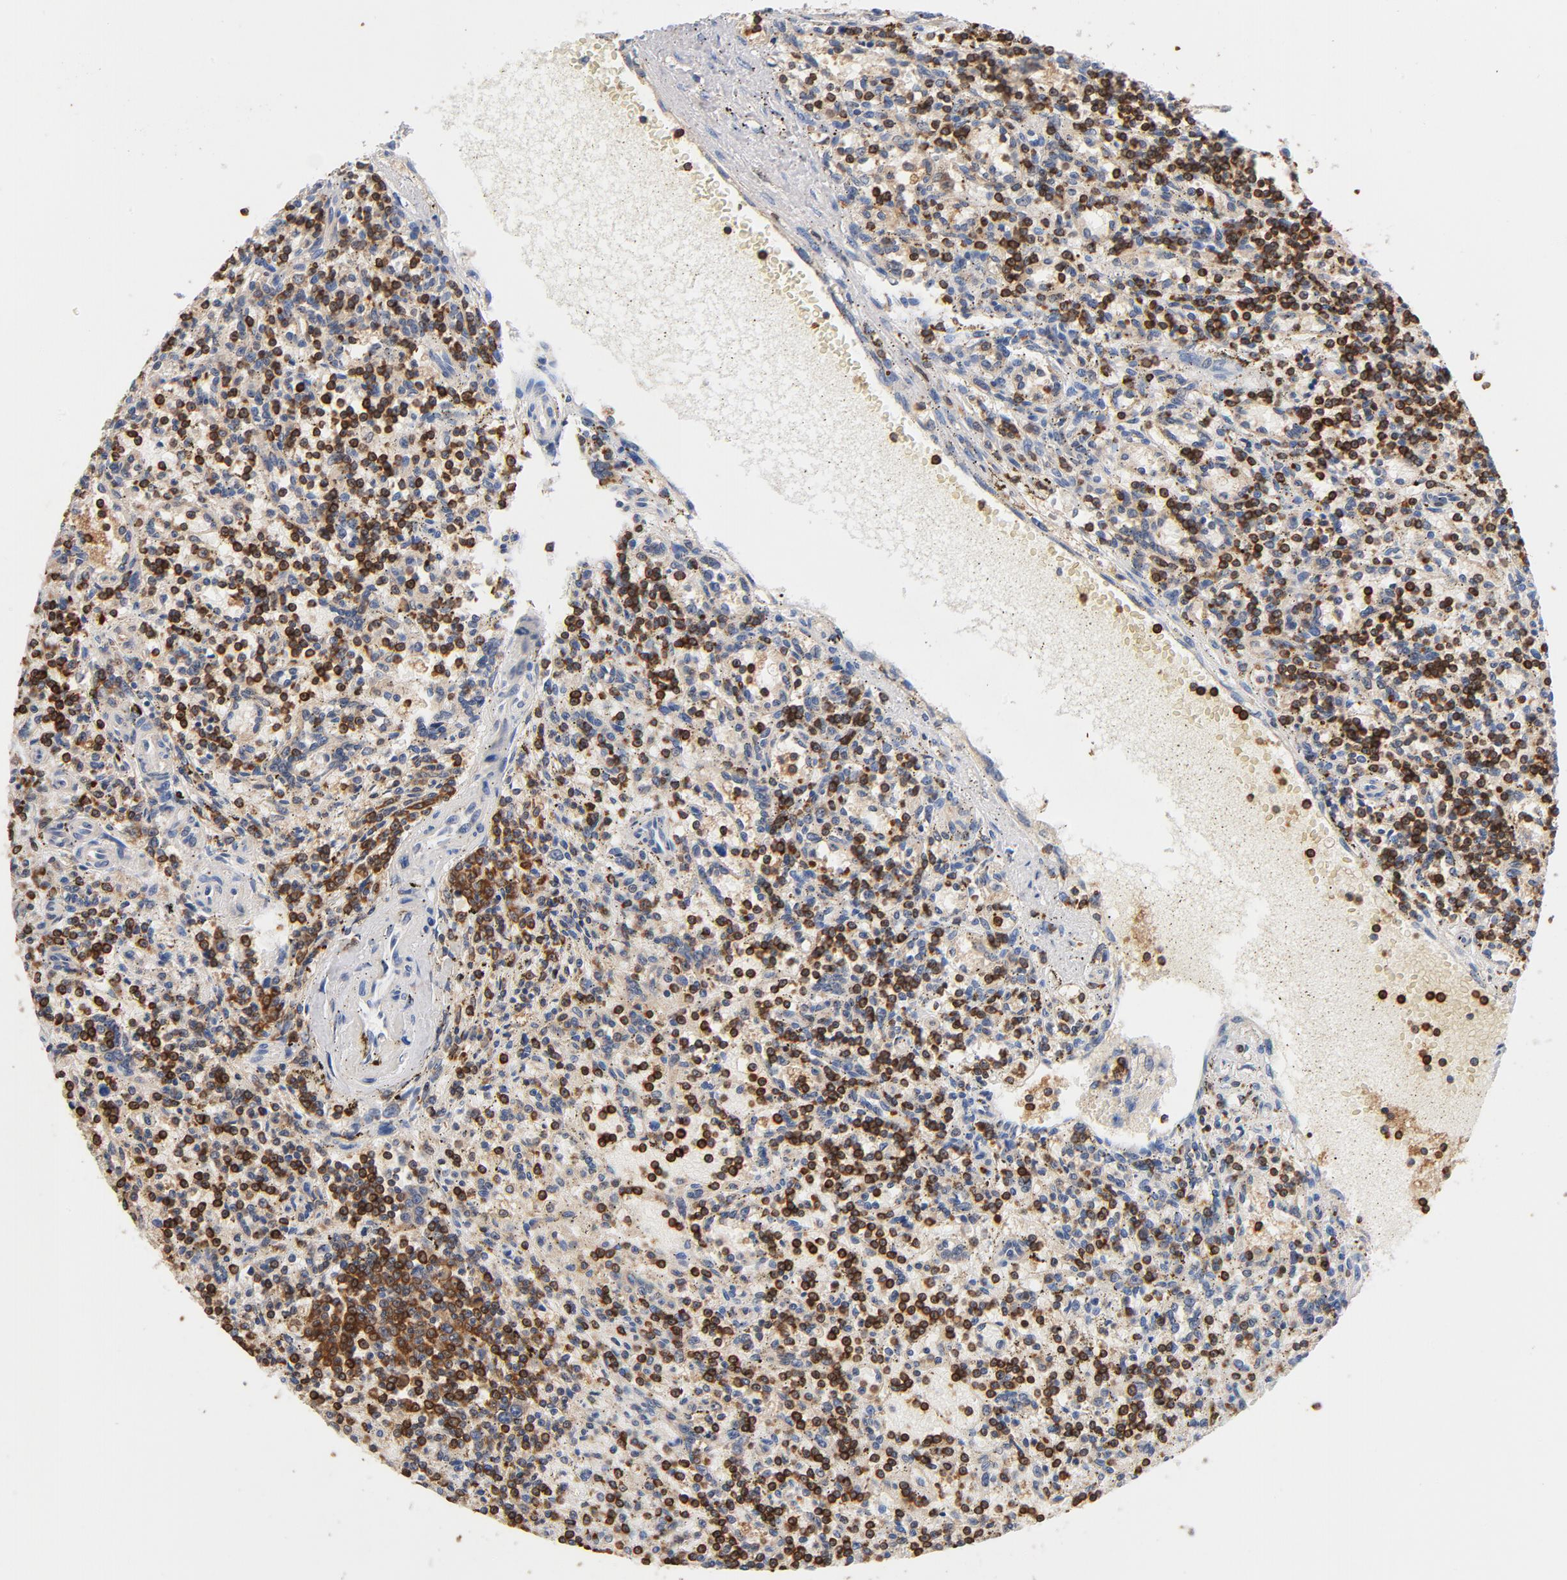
{"staining": {"intensity": "strong", "quantity": ">75%", "location": "cytoplasmic/membranous"}, "tissue": "lymphoma", "cell_type": "Tumor cells", "image_type": "cancer", "snomed": [{"axis": "morphology", "description": "Malignant lymphoma, non-Hodgkin's type, Low grade"}, {"axis": "topography", "description": "Spleen"}], "caption": "Tumor cells demonstrate high levels of strong cytoplasmic/membranous positivity in approximately >75% of cells in human lymphoma. Nuclei are stained in blue.", "gene": "EZR", "patient": {"sex": "male", "age": 73}}